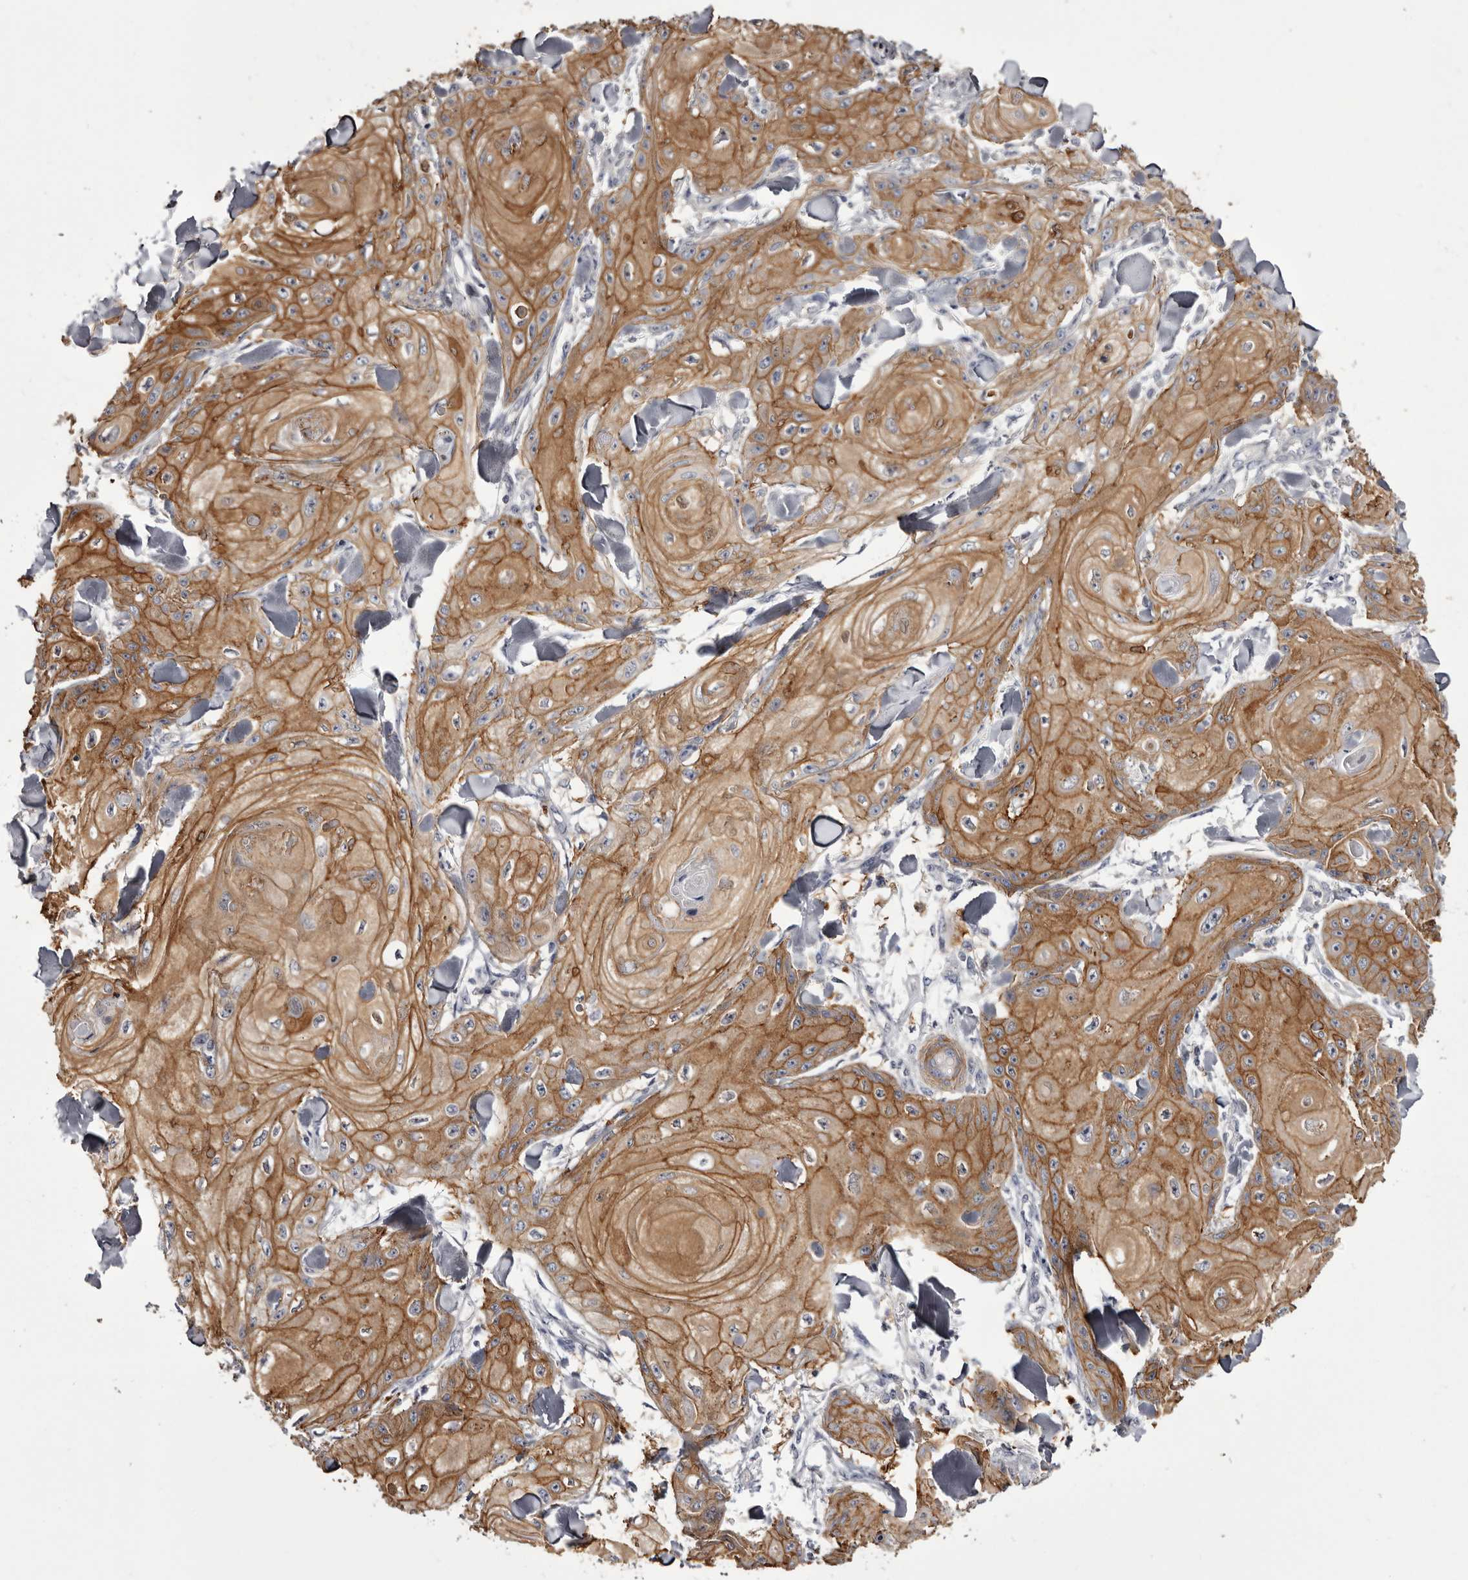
{"staining": {"intensity": "moderate", "quantity": ">75%", "location": "cytoplasmic/membranous"}, "tissue": "skin cancer", "cell_type": "Tumor cells", "image_type": "cancer", "snomed": [{"axis": "morphology", "description": "Squamous cell carcinoma, NOS"}, {"axis": "topography", "description": "Skin"}], "caption": "Protein staining shows moderate cytoplasmic/membranous positivity in approximately >75% of tumor cells in skin squamous cell carcinoma.", "gene": "LAD1", "patient": {"sex": "male", "age": 74}}